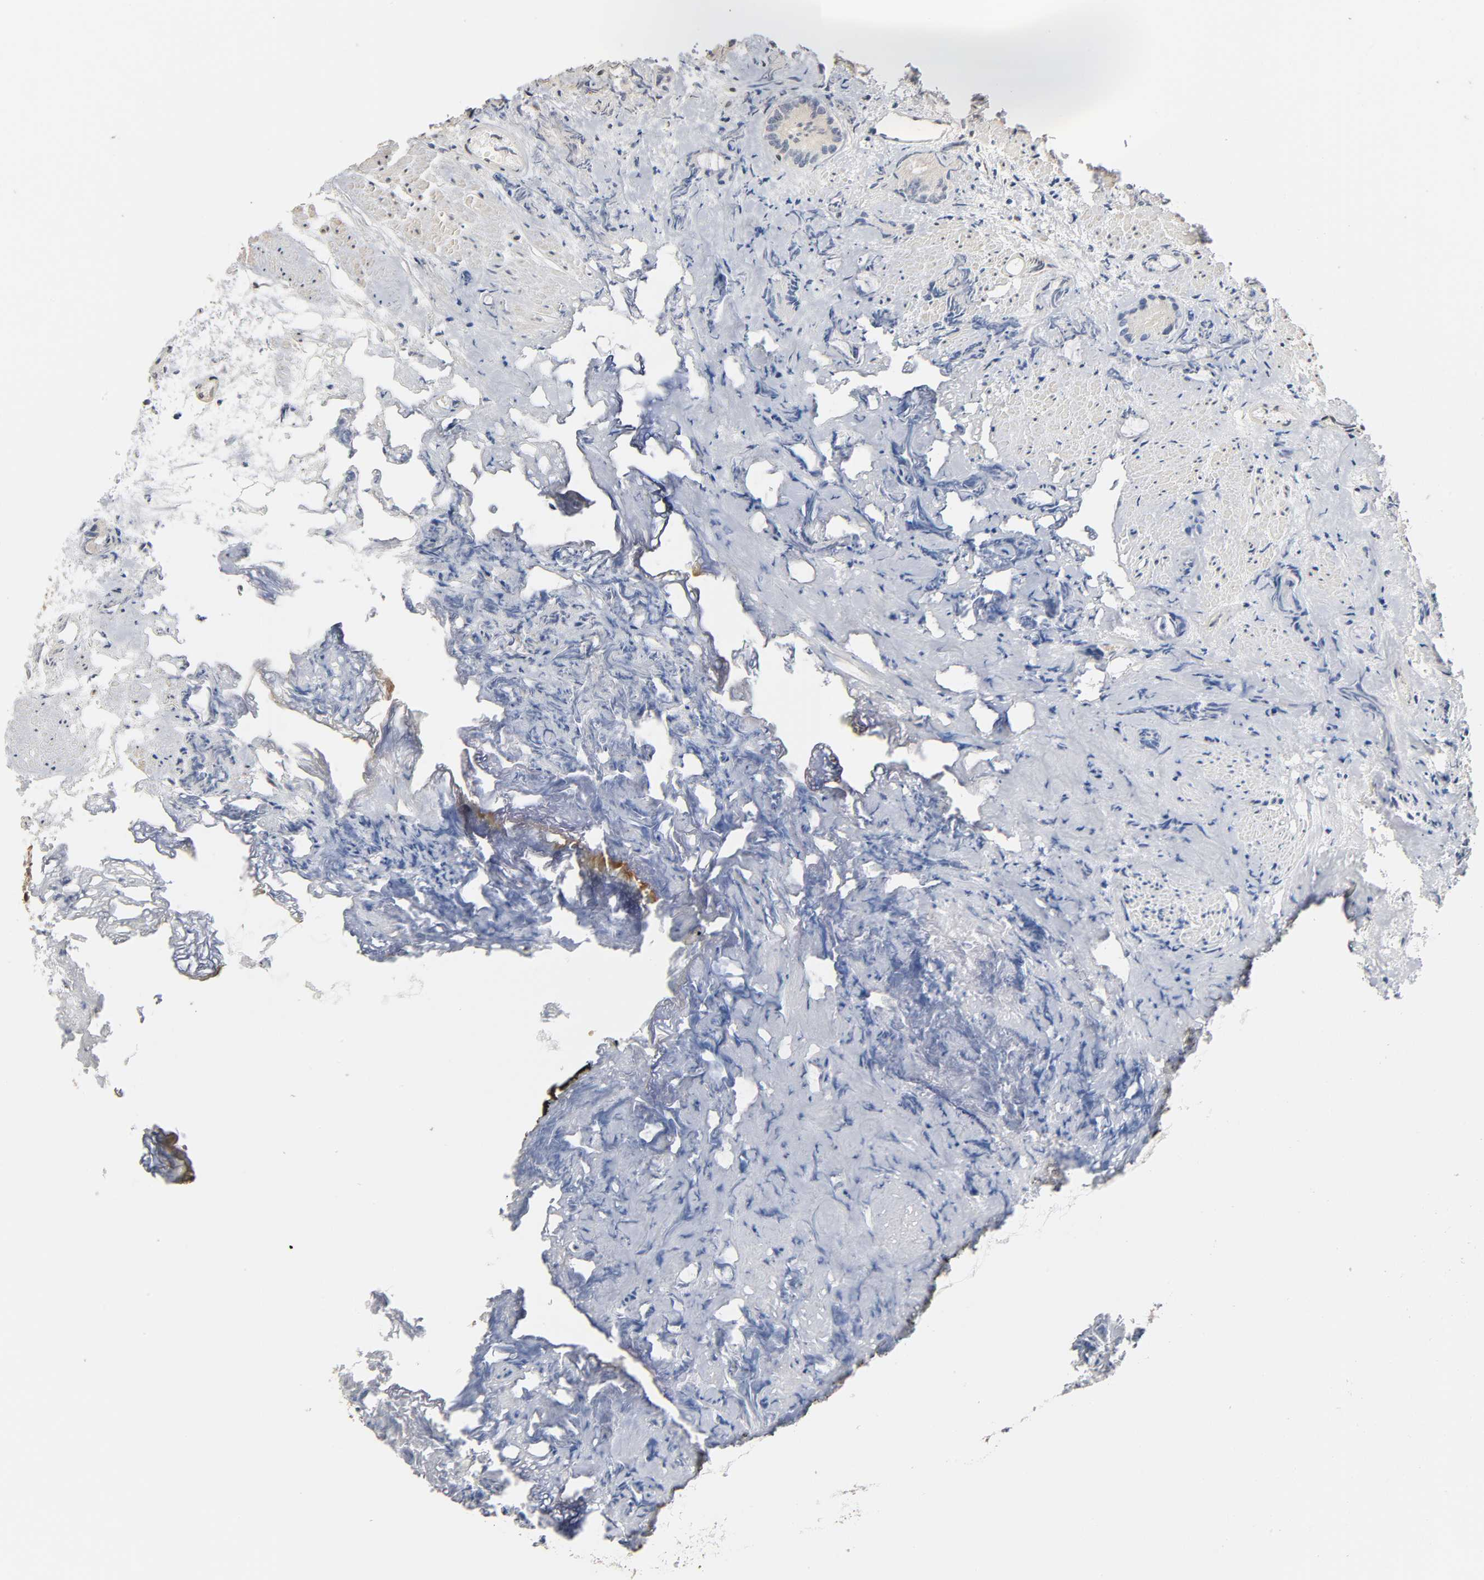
{"staining": {"intensity": "weak", "quantity": ">75%", "location": "cytoplasmic/membranous"}, "tissue": "prostate cancer", "cell_type": "Tumor cells", "image_type": "cancer", "snomed": [{"axis": "morphology", "description": "Adenocarcinoma, High grade"}, {"axis": "topography", "description": "Prostate"}], "caption": "Prostate high-grade adenocarcinoma stained with DAB IHC displays low levels of weak cytoplasmic/membranous positivity in approximately >75% of tumor cells.", "gene": "HDLBP", "patient": {"sex": "male", "age": 85}}